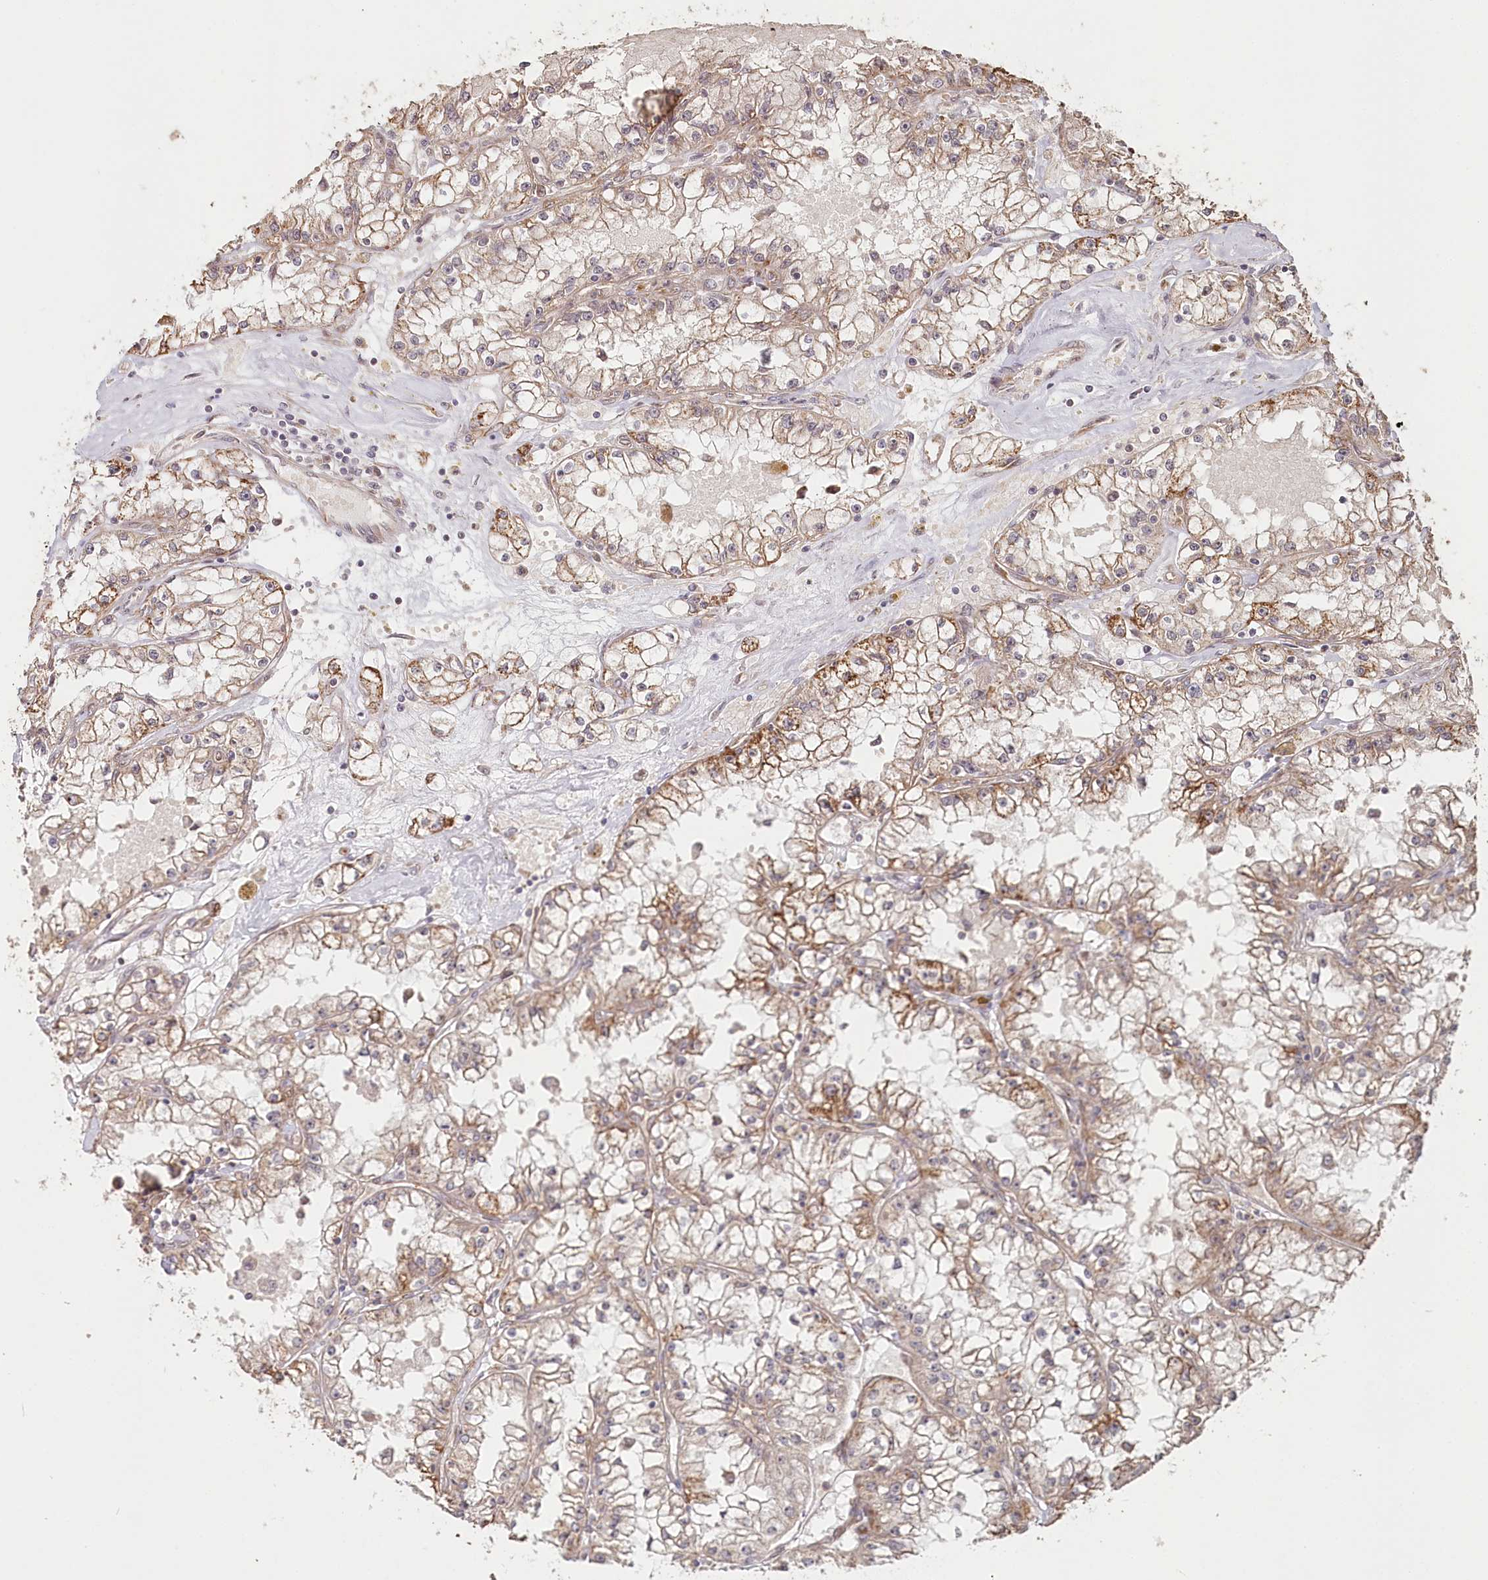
{"staining": {"intensity": "moderate", "quantity": ">75%", "location": "cytoplasmic/membranous"}, "tissue": "renal cancer", "cell_type": "Tumor cells", "image_type": "cancer", "snomed": [{"axis": "morphology", "description": "Adenocarcinoma, NOS"}, {"axis": "topography", "description": "Kidney"}], "caption": "Immunohistochemistry micrograph of neoplastic tissue: renal cancer stained using immunohistochemistry demonstrates medium levels of moderate protein expression localized specifically in the cytoplasmic/membranous of tumor cells, appearing as a cytoplasmic/membranous brown color.", "gene": "OTUD4", "patient": {"sex": "male", "age": 56}}